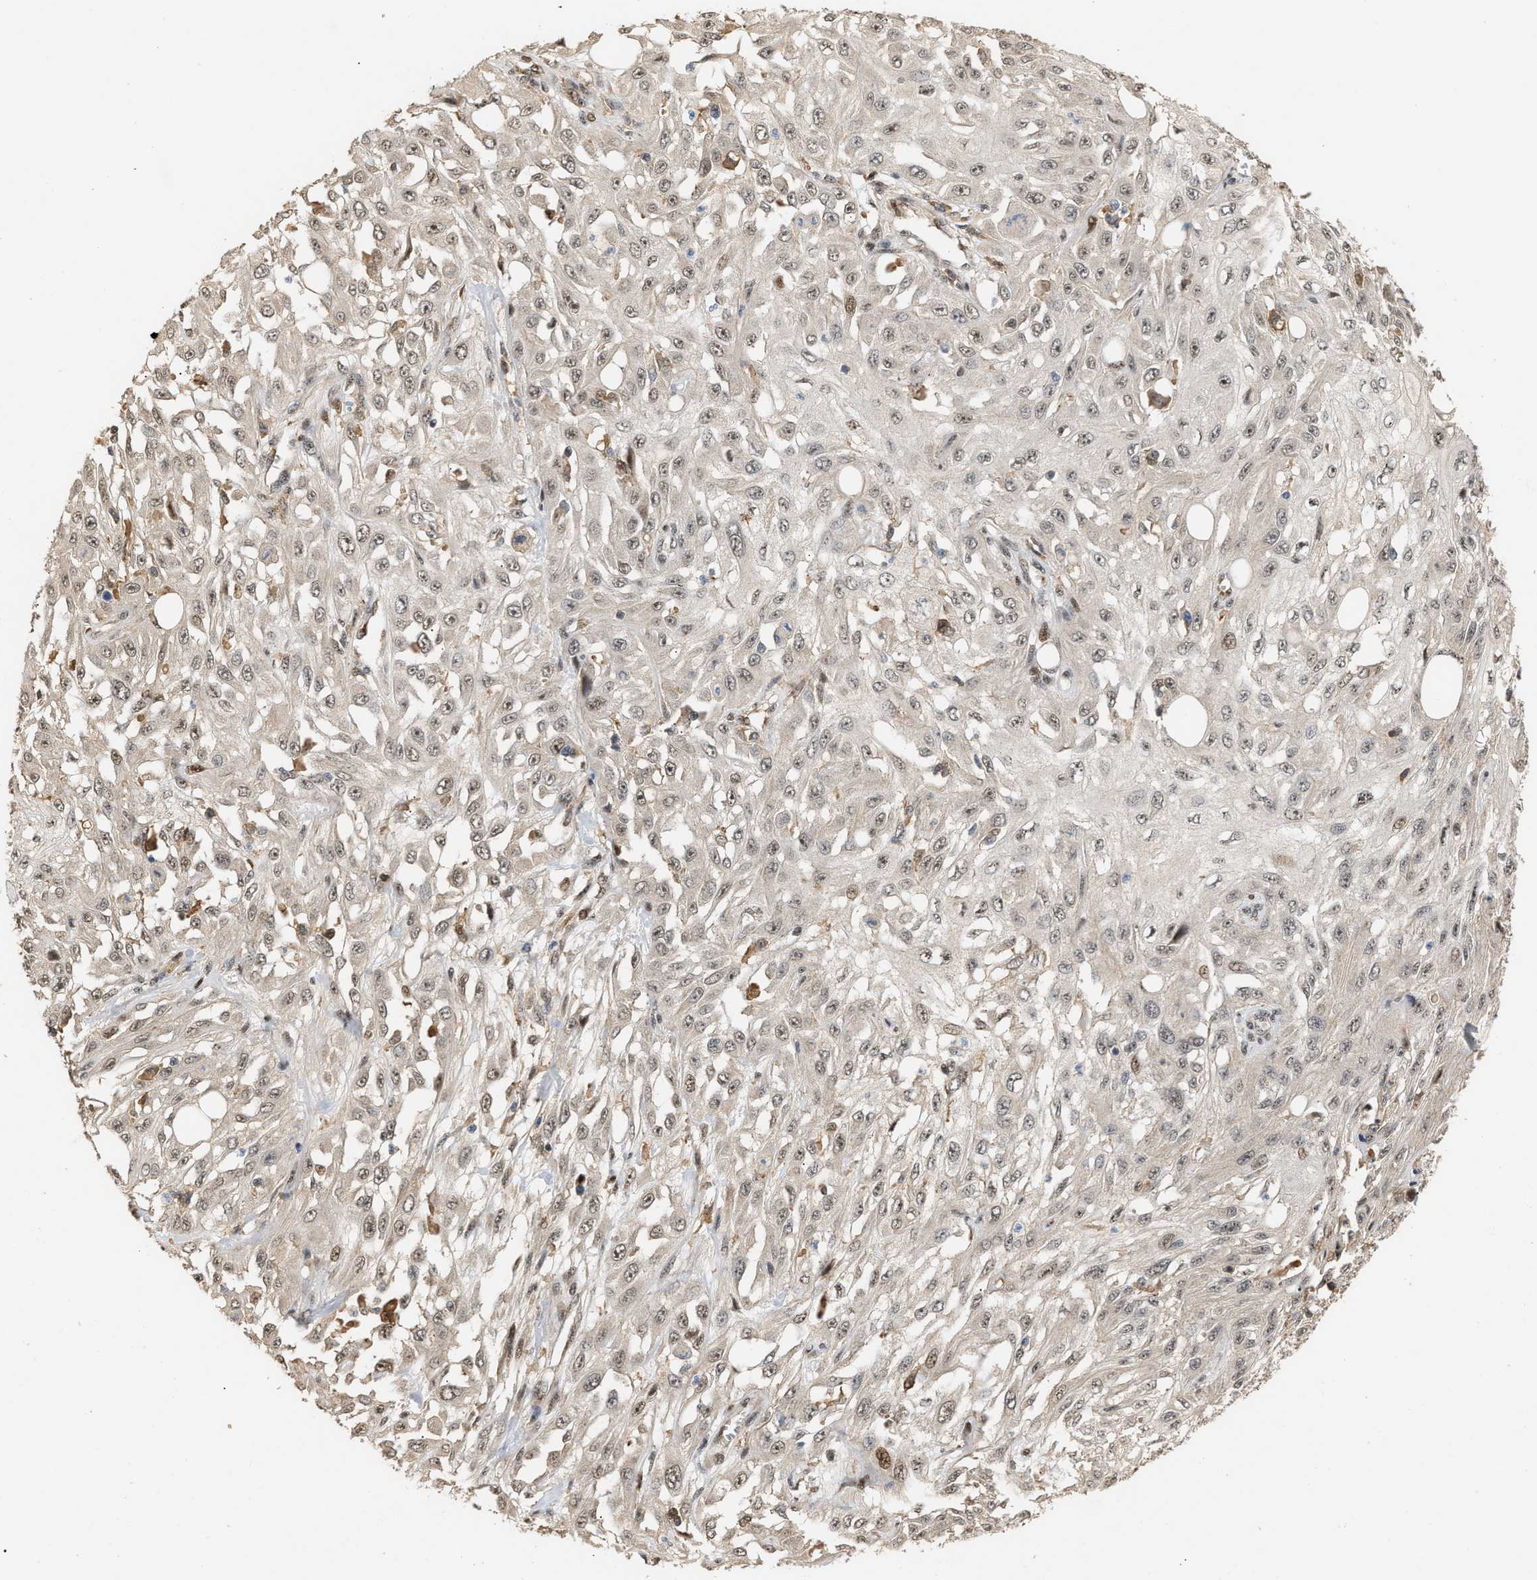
{"staining": {"intensity": "weak", "quantity": ">75%", "location": "nuclear"}, "tissue": "skin cancer", "cell_type": "Tumor cells", "image_type": "cancer", "snomed": [{"axis": "morphology", "description": "Squamous cell carcinoma, NOS"}, {"axis": "morphology", "description": "Squamous cell carcinoma, metastatic, NOS"}, {"axis": "topography", "description": "Skin"}, {"axis": "topography", "description": "Lymph node"}], "caption": "The micrograph exhibits a brown stain indicating the presence of a protein in the nuclear of tumor cells in squamous cell carcinoma (skin). The staining was performed using DAB, with brown indicating positive protein expression. Nuclei are stained blue with hematoxylin.", "gene": "ZFAND5", "patient": {"sex": "male", "age": 75}}